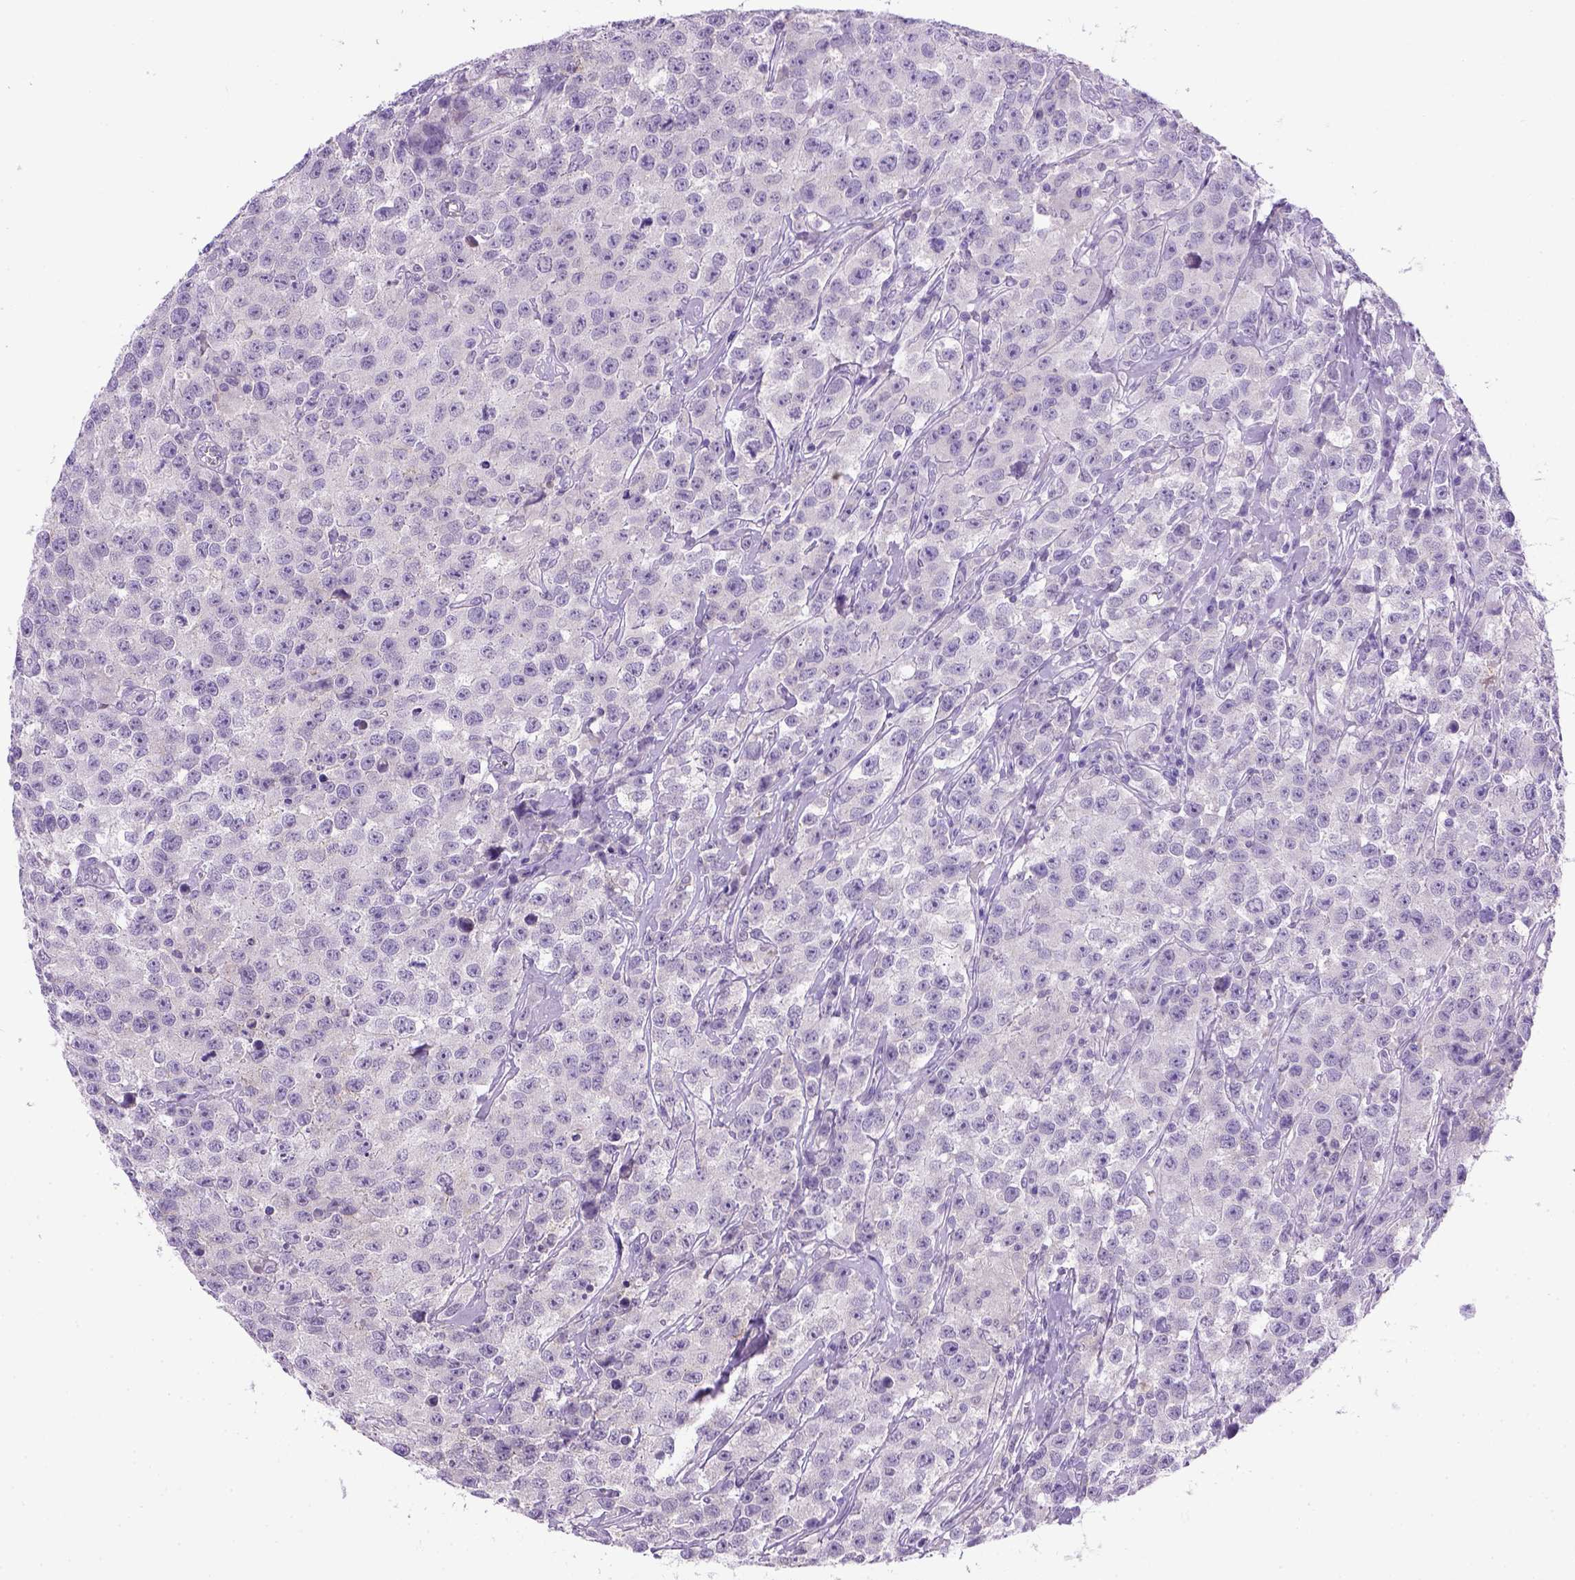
{"staining": {"intensity": "negative", "quantity": "none", "location": "none"}, "tissue": "testis cancer", "cell_type": "Tumor cells", "image_type": "cancer", "snomed": [{"axis": "morphology", "description": "Seminoma, NOS"}, {"axis": "topography", "description": "Testis"}], "caption": "Photomicrograph shows no significant protein positivity in tumor cells of testis seminoma.", "gene": "CDH1", "patient": {"sex": "male", "age": 59}}